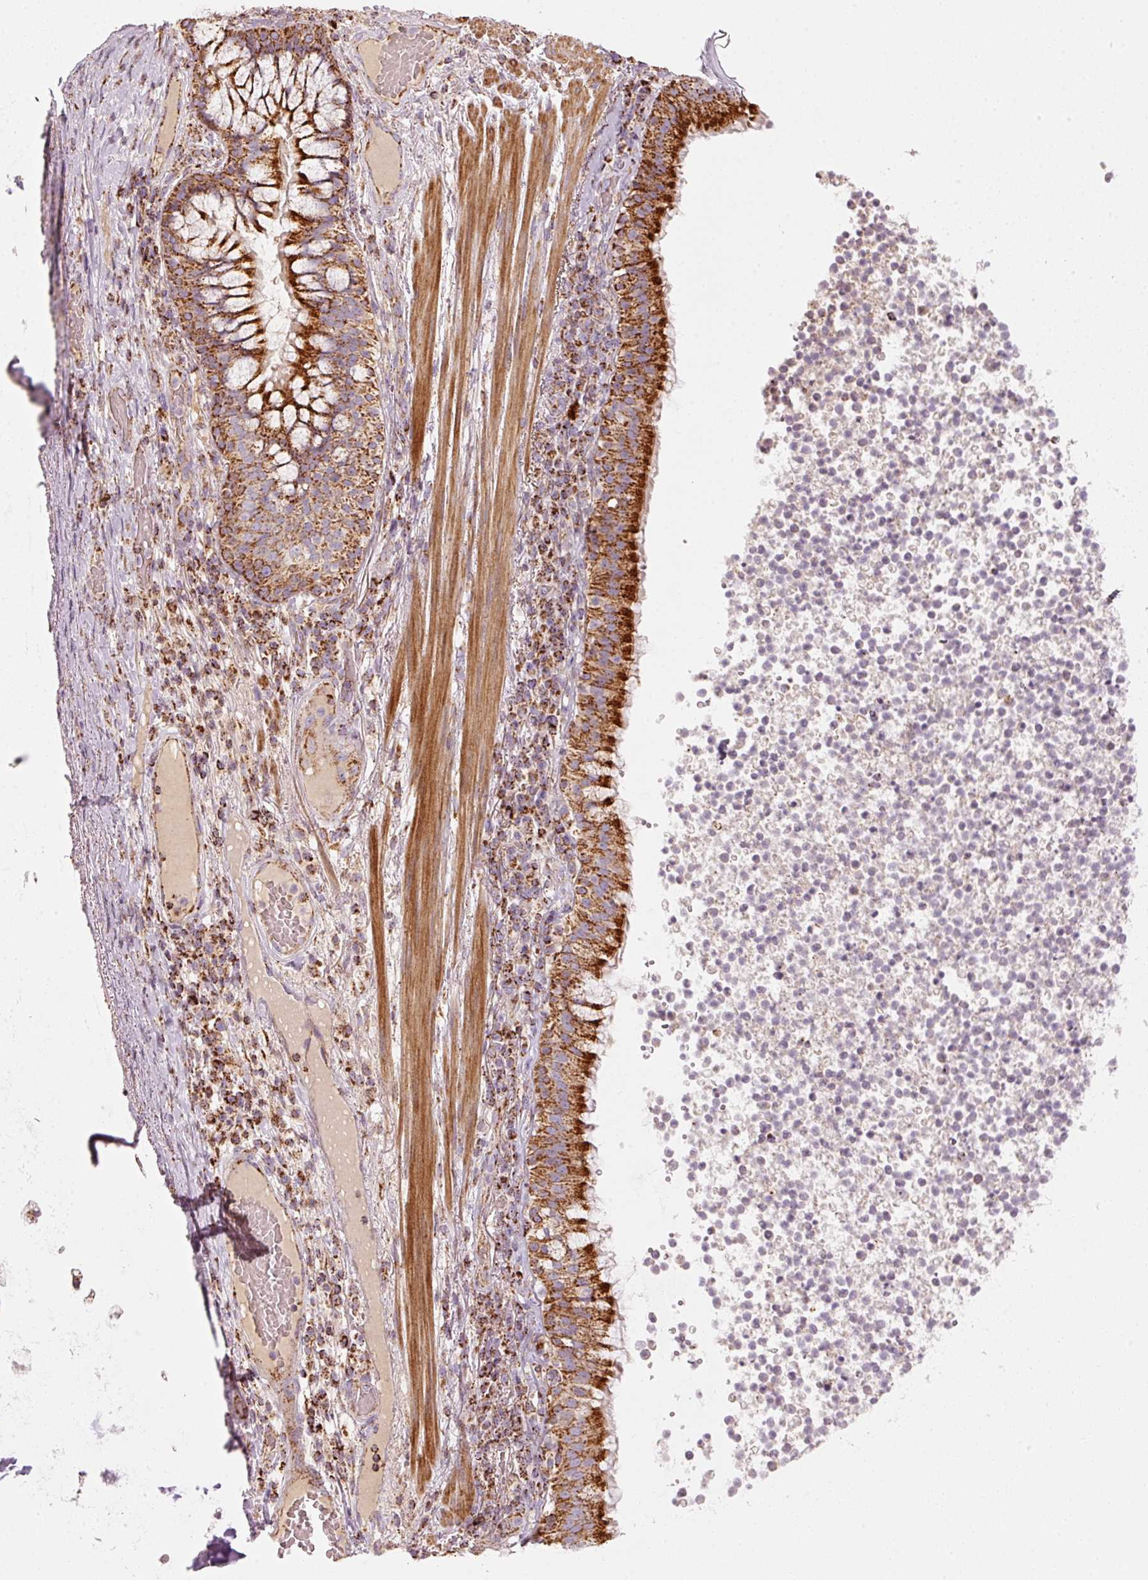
{"staining": {"intensity": "strong", "quantity": ">75%", "location": "cytoplasmic/membranous"}, "tissue": "bronchus", "cell_type": "Respiratory epithelial cells", "image_type": "normal", "snomed": [{"axis": "morphology", "description": "Normal tissue, NOS"}, {"axis": "topography", "description": "Cartilage tissue"}, {"axis": "topography", "description": "Bronchus"}], "caption": "Respiratory epithelial cells exhibit high levels of strong cytoplasmic/membranous positivity in approximately >75% of cells in unremarkable bronchus. (IHC, brightfield microscopy, high magnification).", "gene": "C17orf98", "patient": {"sex": "male", "age": 56}}